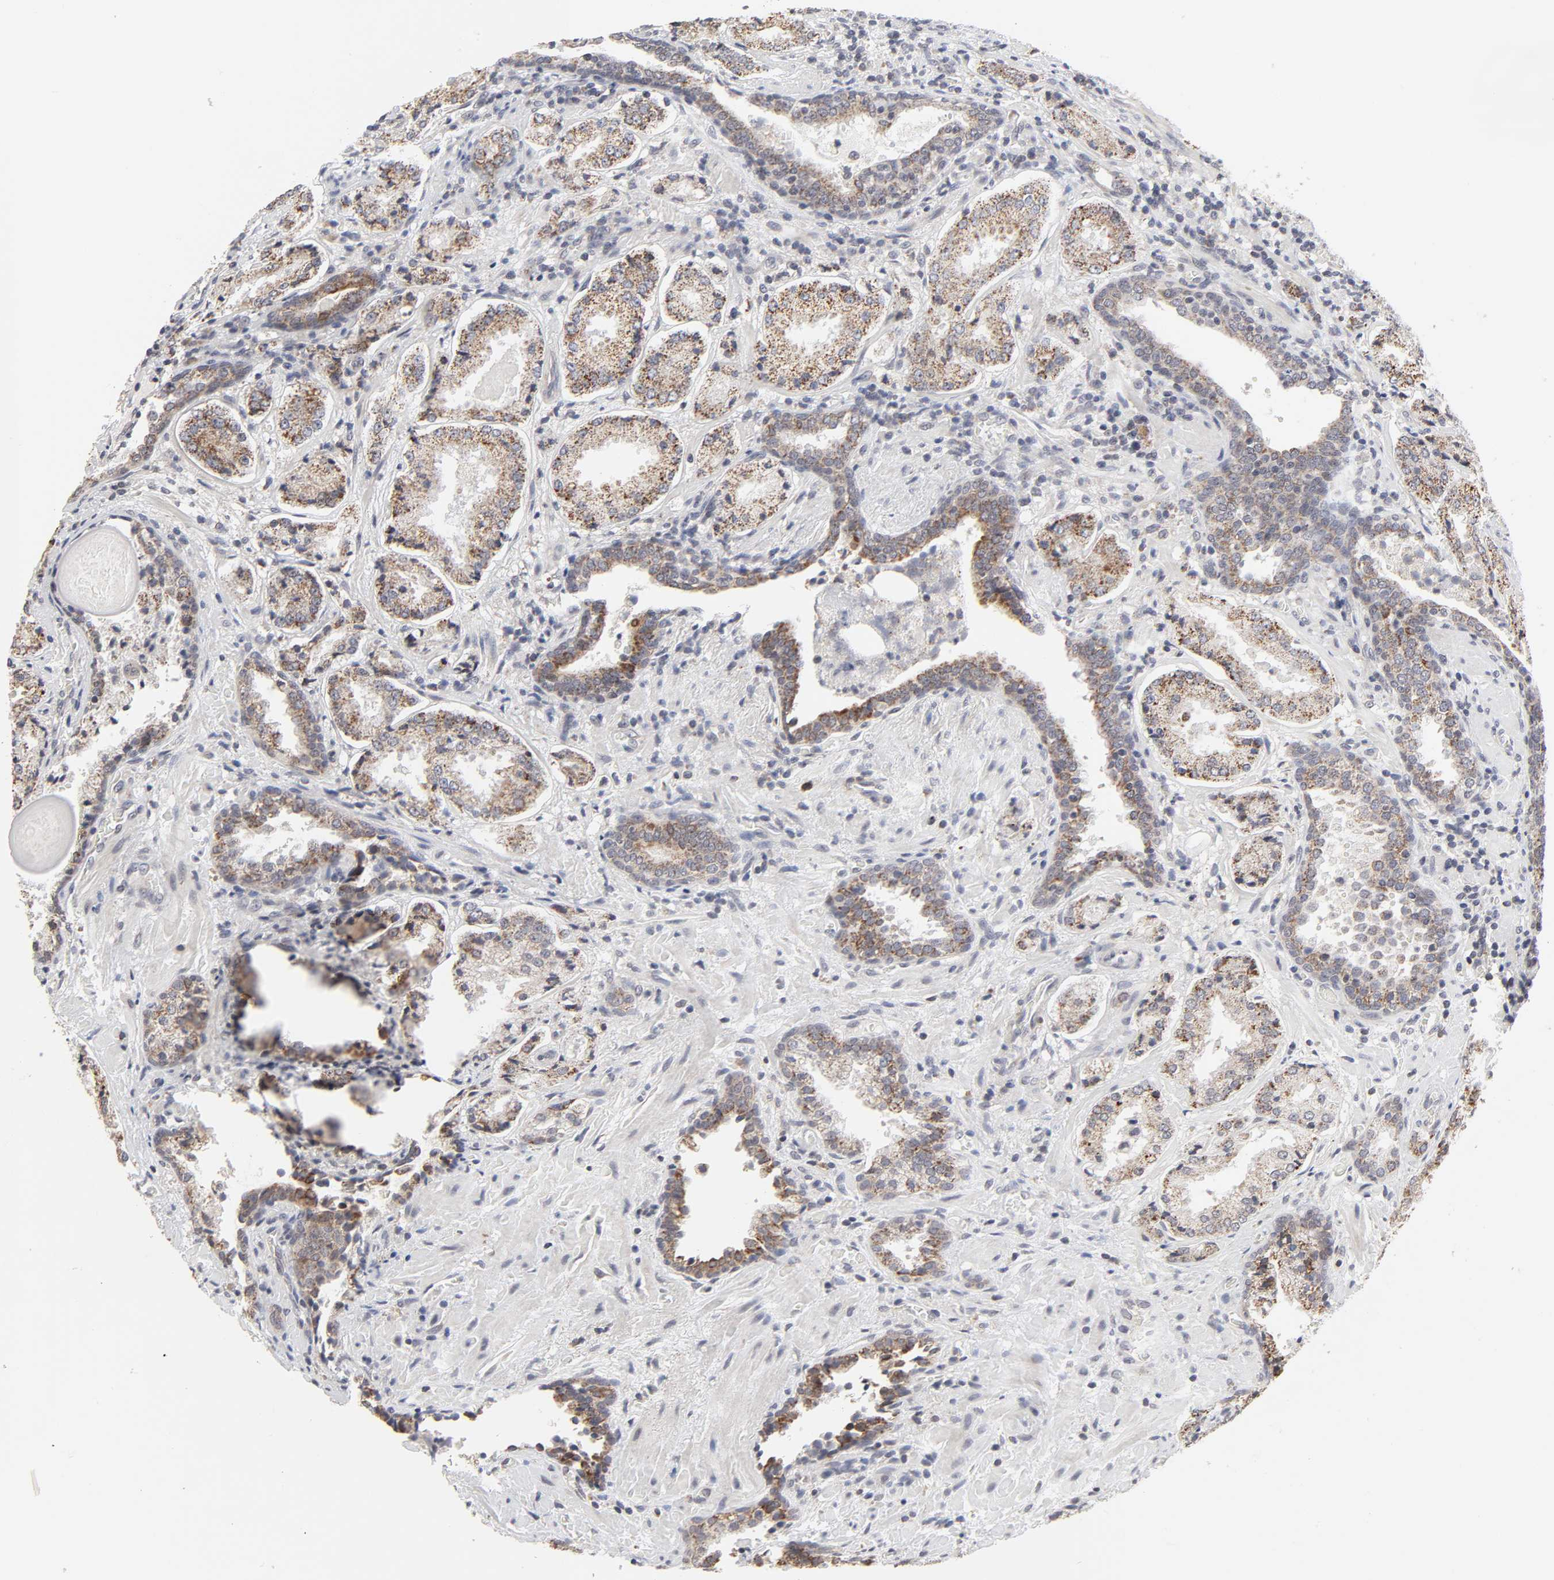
{"staining": {"intensity": "moderate", "quantity": ">75%", "location": "cytoplasmic/membranous"}, "tissue": "prostate cancer", "cell_type": "Tumor cells", "image_type": "cancer", "snomed": [{"axis": "morphology", "description": "Adenocarcinoma, High grade"}, {"axis": "topography", "description": "Prostate"}], "caption": "Moderate cytoplasmic/membranous protein expression is seen in approximately >75% of tumor cells in prostate cancer (adenocarcinoma (high-grade)).", "gene": "AUH", "patient": {"sex": "male", "age": 58}}